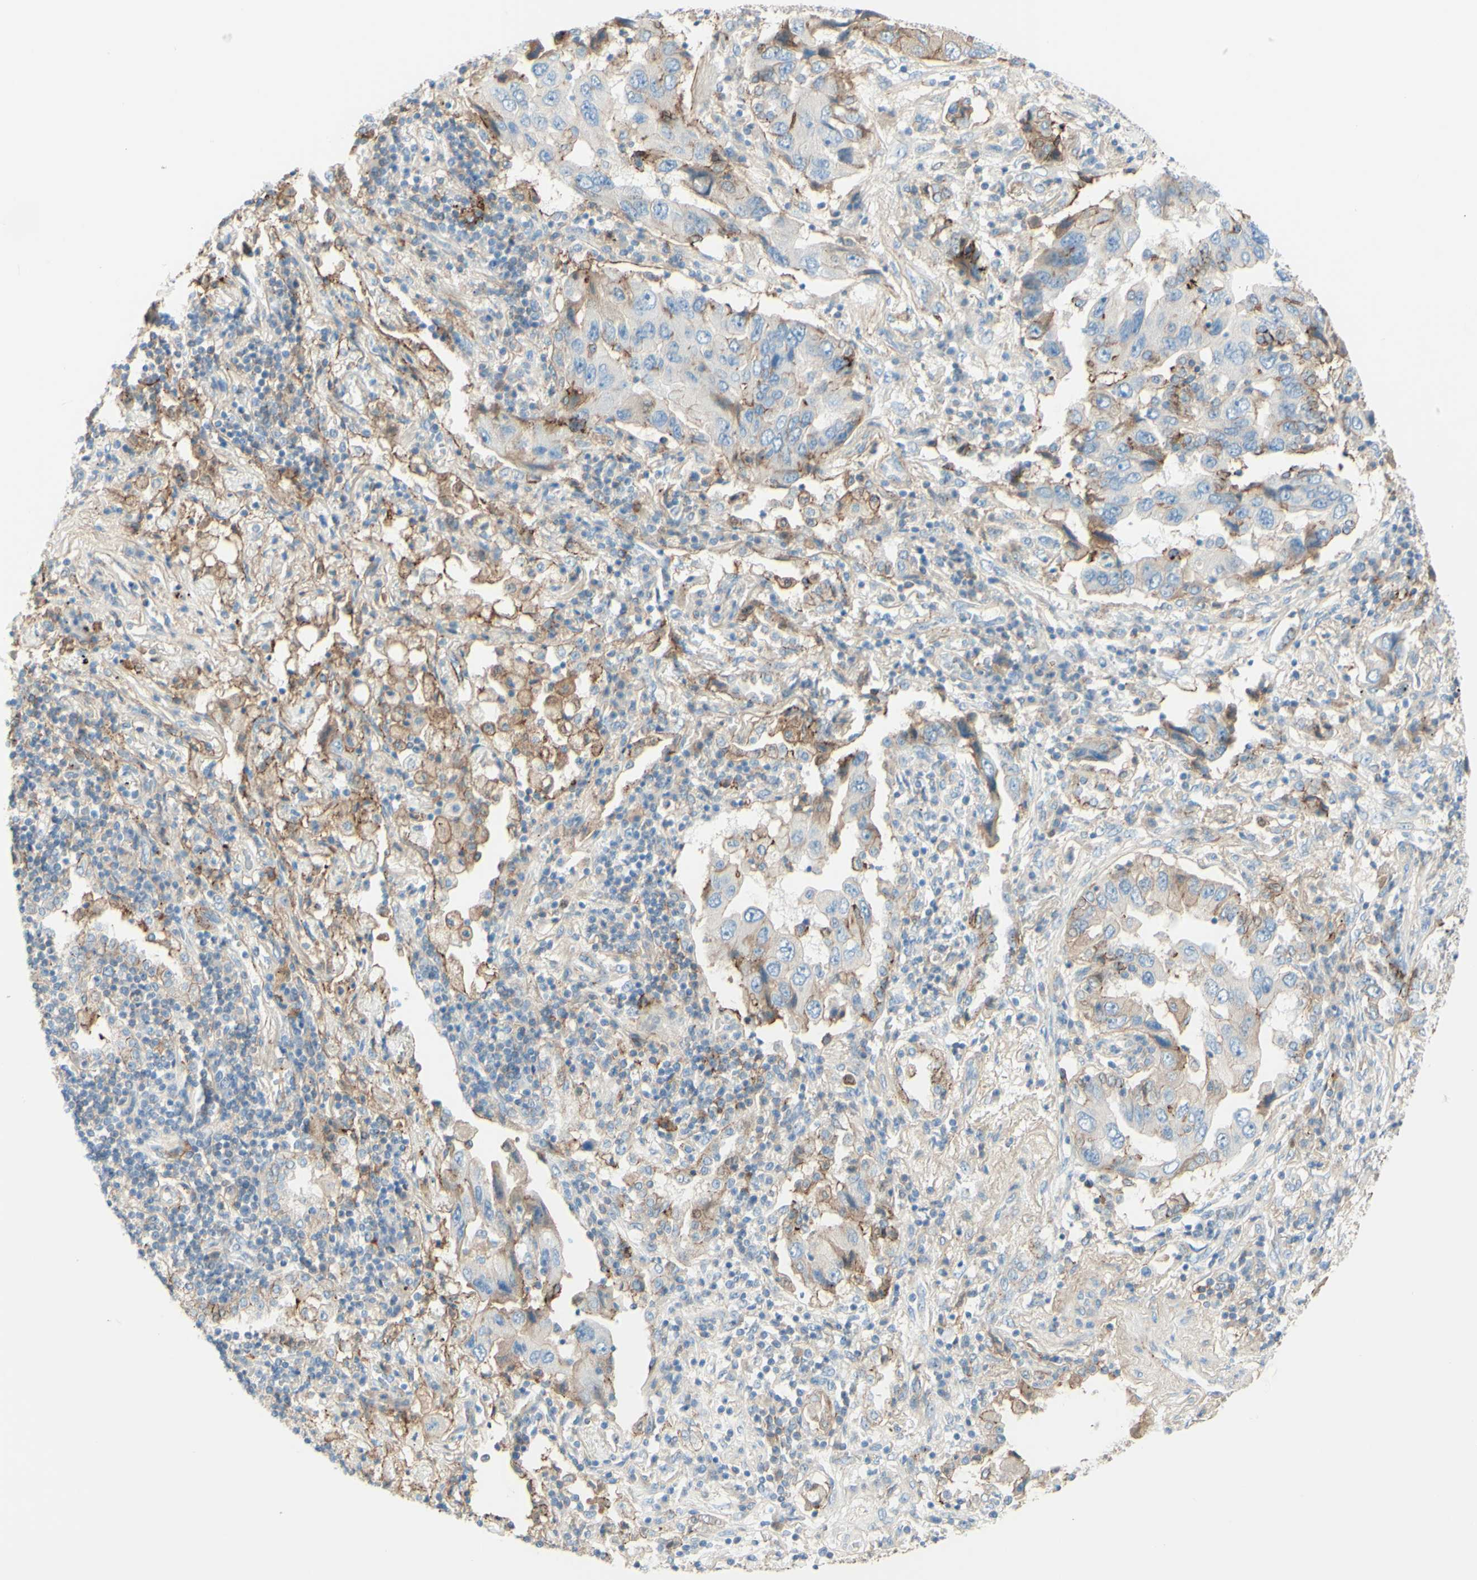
{"staining": {"intensity": "weak", "quantity": "<25%", "location": "cytoplasmic/membranous"}, "tissue": "lung cancer", "cell_type": "Tumor cells", "image_type": "cancer", "snomed": [{"axis": "morphology", "description": "Adenocarcinoma, NOS"}, {"axis": "topography", "description": "Lung"}], "caption": "DAB (3,3'-diaminobenzidine) immunohistochemical staining of human adenocarcinoma (lung) demonstrates no significant staining in tumor cells.", "gene": "ALCAM", "patient": {"sex": "female", "age": 65}}